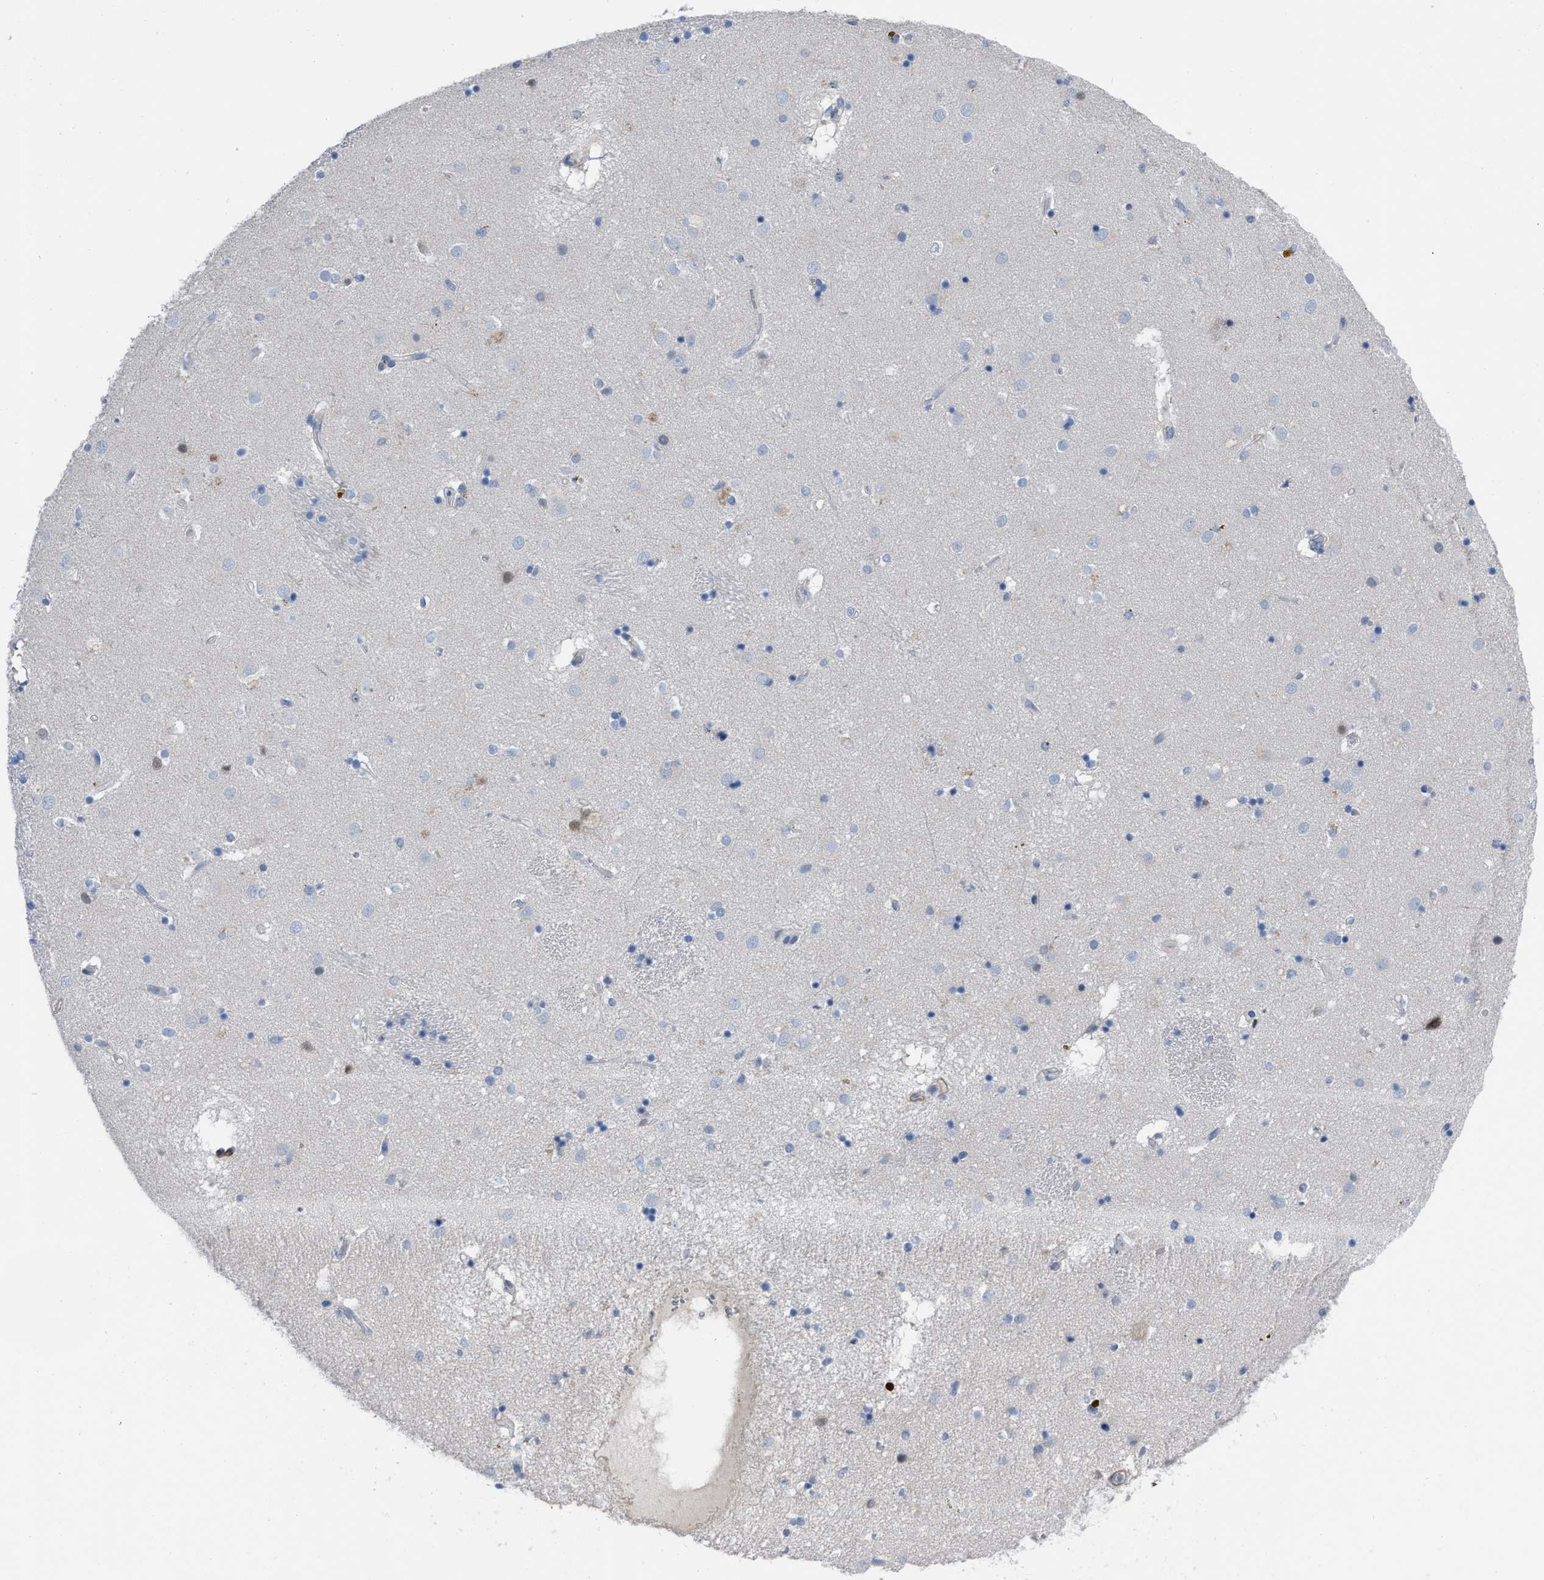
{"staining": {"intensity": "negative", "quantity": "none", "location": "none"}, "tissue": "caudate", "cell_type": "Glial cells", "image_type": "normal", "snomed": [{"axis": "morphology", "description": "Normal tissue, NOS"}, {"axis": "topography", "description": "Lateral ventricle wall"}], "caption": "IHC micrograph of benign caudate stained for a protein (brown), which reveals no staining in glial cells.", "gene": "PRMT2", "patient": {"sex": "male", "age": 70}}